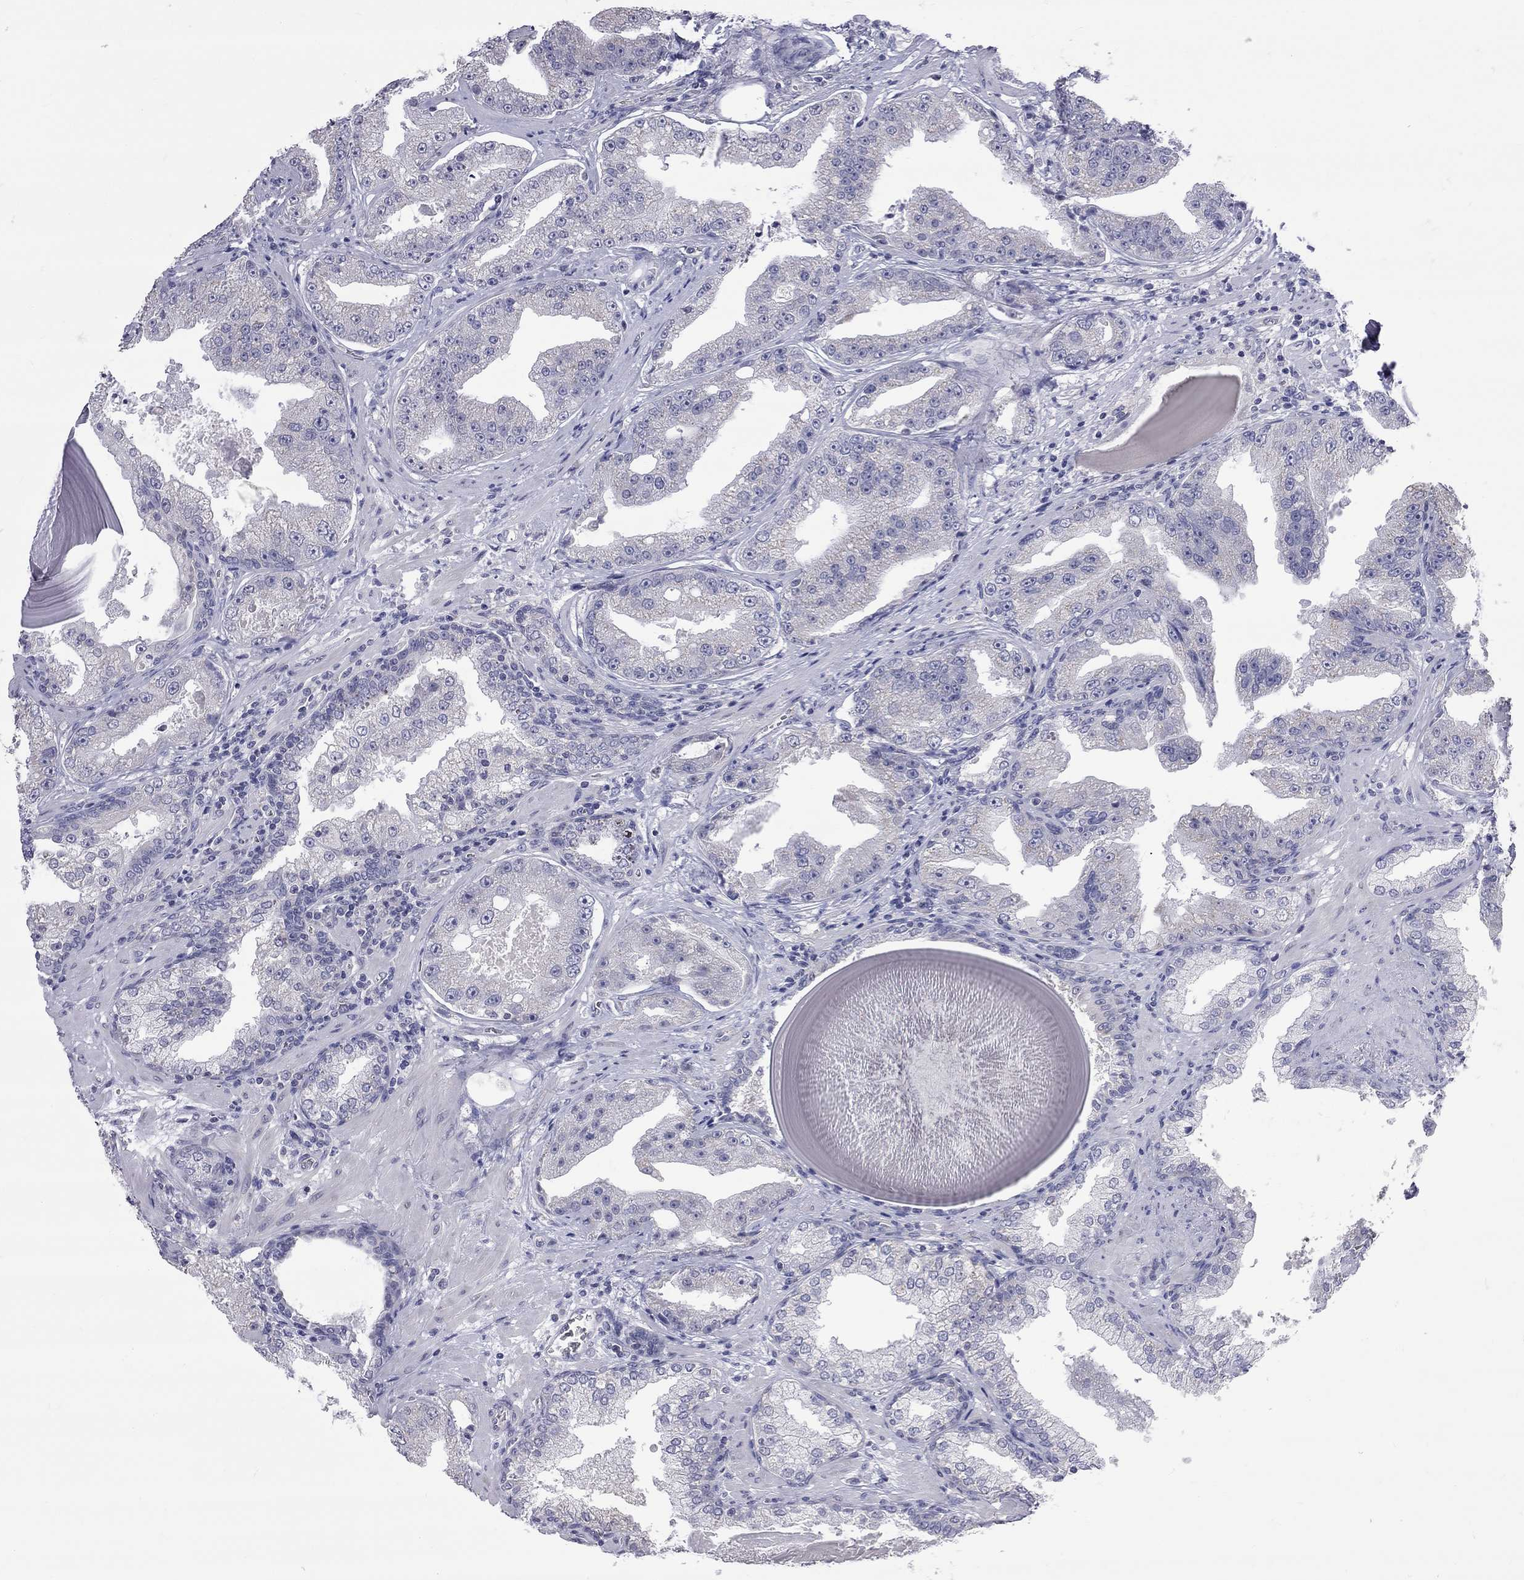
{"staining": {"intensity": "negative", "quantity": "none", "location": "none"}, "tissue": "prostate cancer", "cell_type": "Tumor cells", "image_type": "cancer", "snomed": [{"axis": "morphology", "description": "Adenocarcinoma, Low grade"}, {"axis": "topography", "description": "Prostate"}], "caption": "High magnification brightfield microscopy of prostate cancer (low-grade adenocarcinoma) stained with DAB (3,3'-diaminobenzidine) (brown) and counterstained with hematoxylin (blue): tumor cells show no significant expression.", "gene": "OPRK1", "patient": {"sex": "male", "age": 62}}